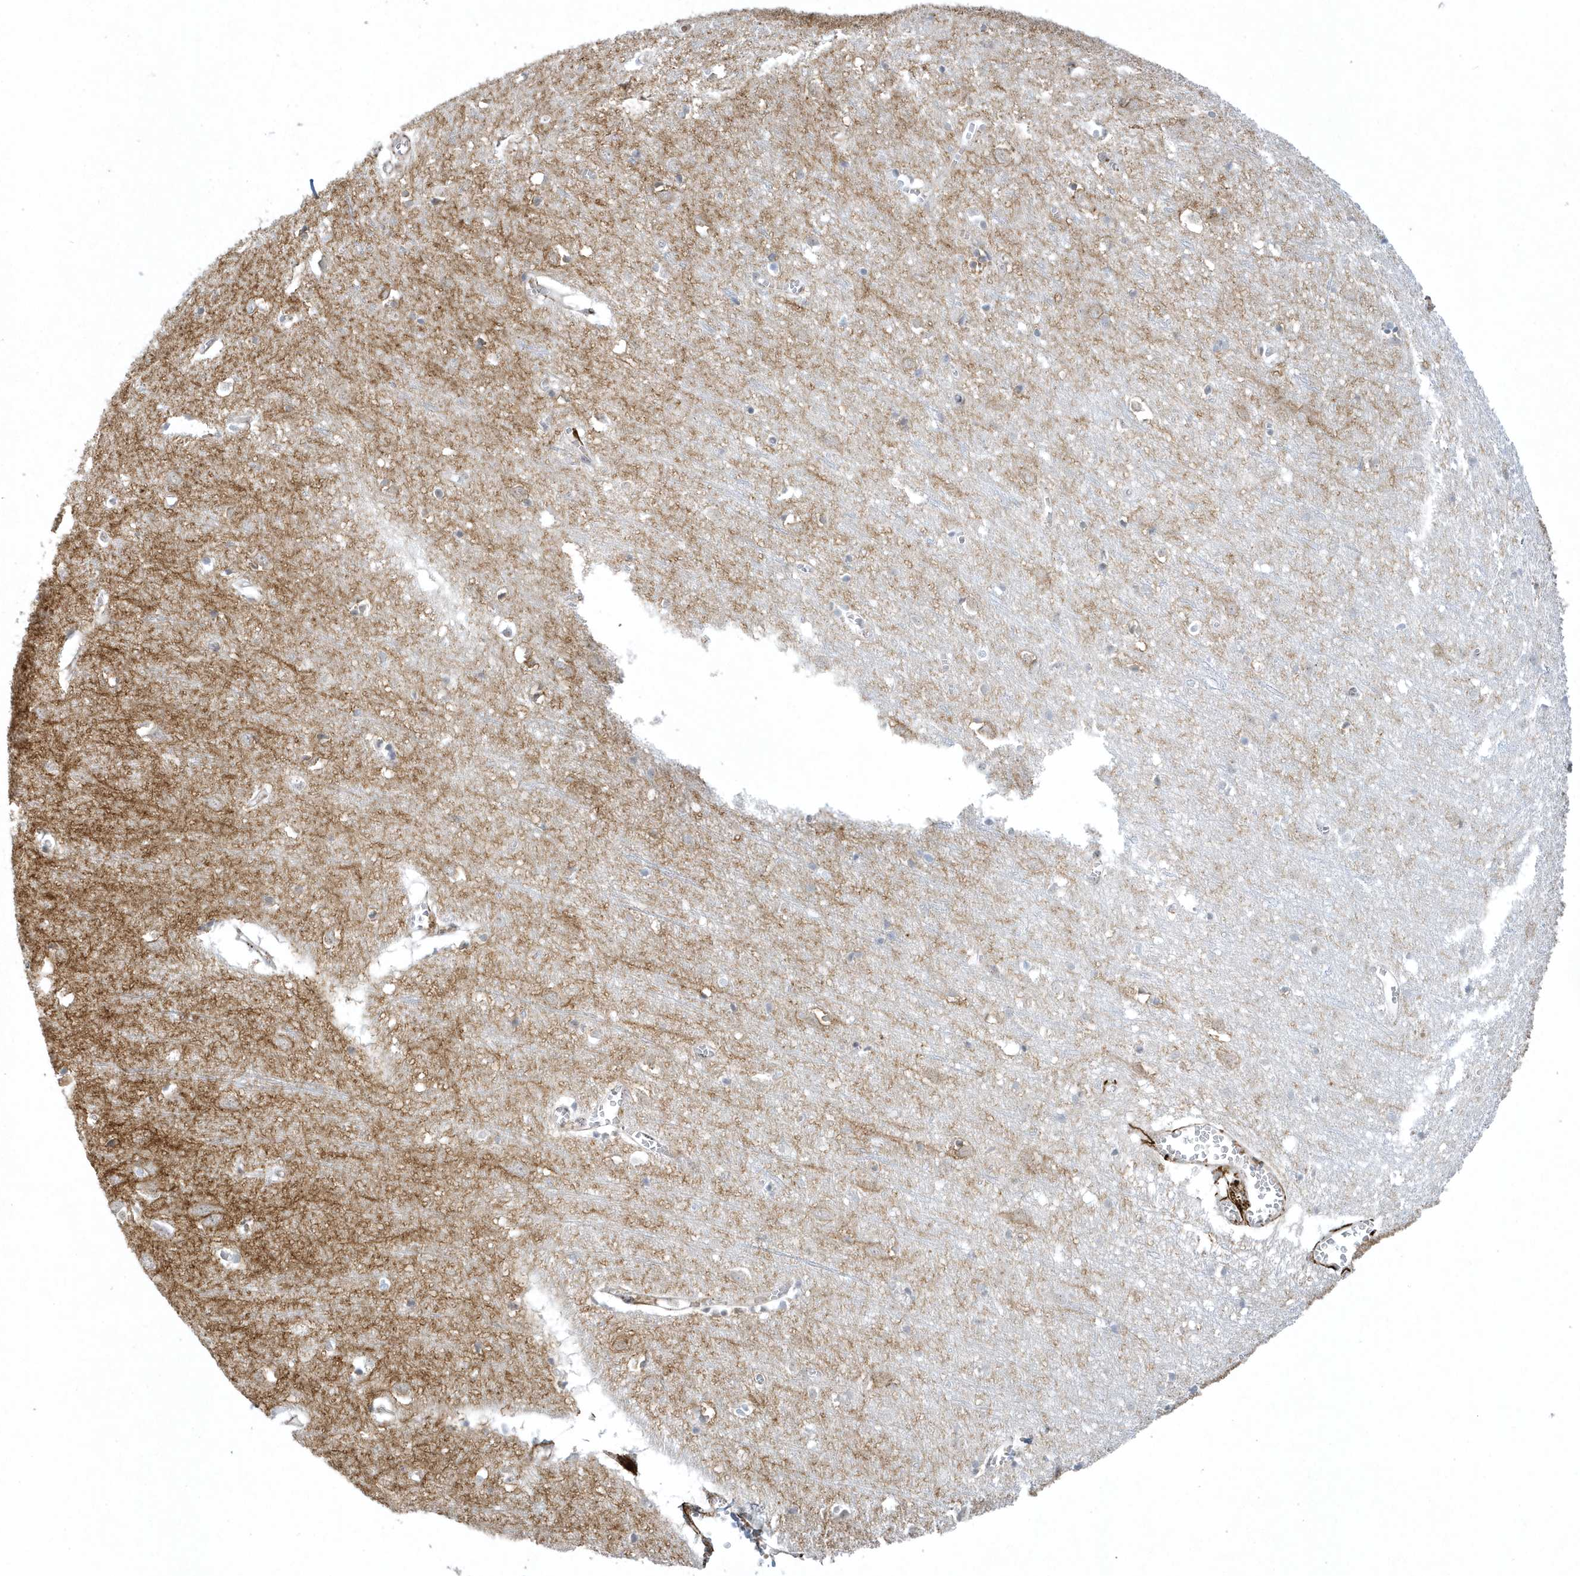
{"staining": {"intensity": "negative", "quantity": "none", "location": "none"}, "tissue": "cerebral cortex", "cell_type": "Endothelial cells", "image_type": "normal", "snomed": [{"axis": "morphology", "description": "Normal tissue, NOS"}, {"axis": "topography", "description": "Cerebral cortex"}], "caption": "A histopathology image of cerebral cortex stained for a protein reveals no brown staining in endothelial cells. (DAB (3,3'-diaminobenzidine) immunohistochemistry with hematoxylin counter stain).", "gene": "MASP2", "patient": {"sex": "female", "age": 64}}